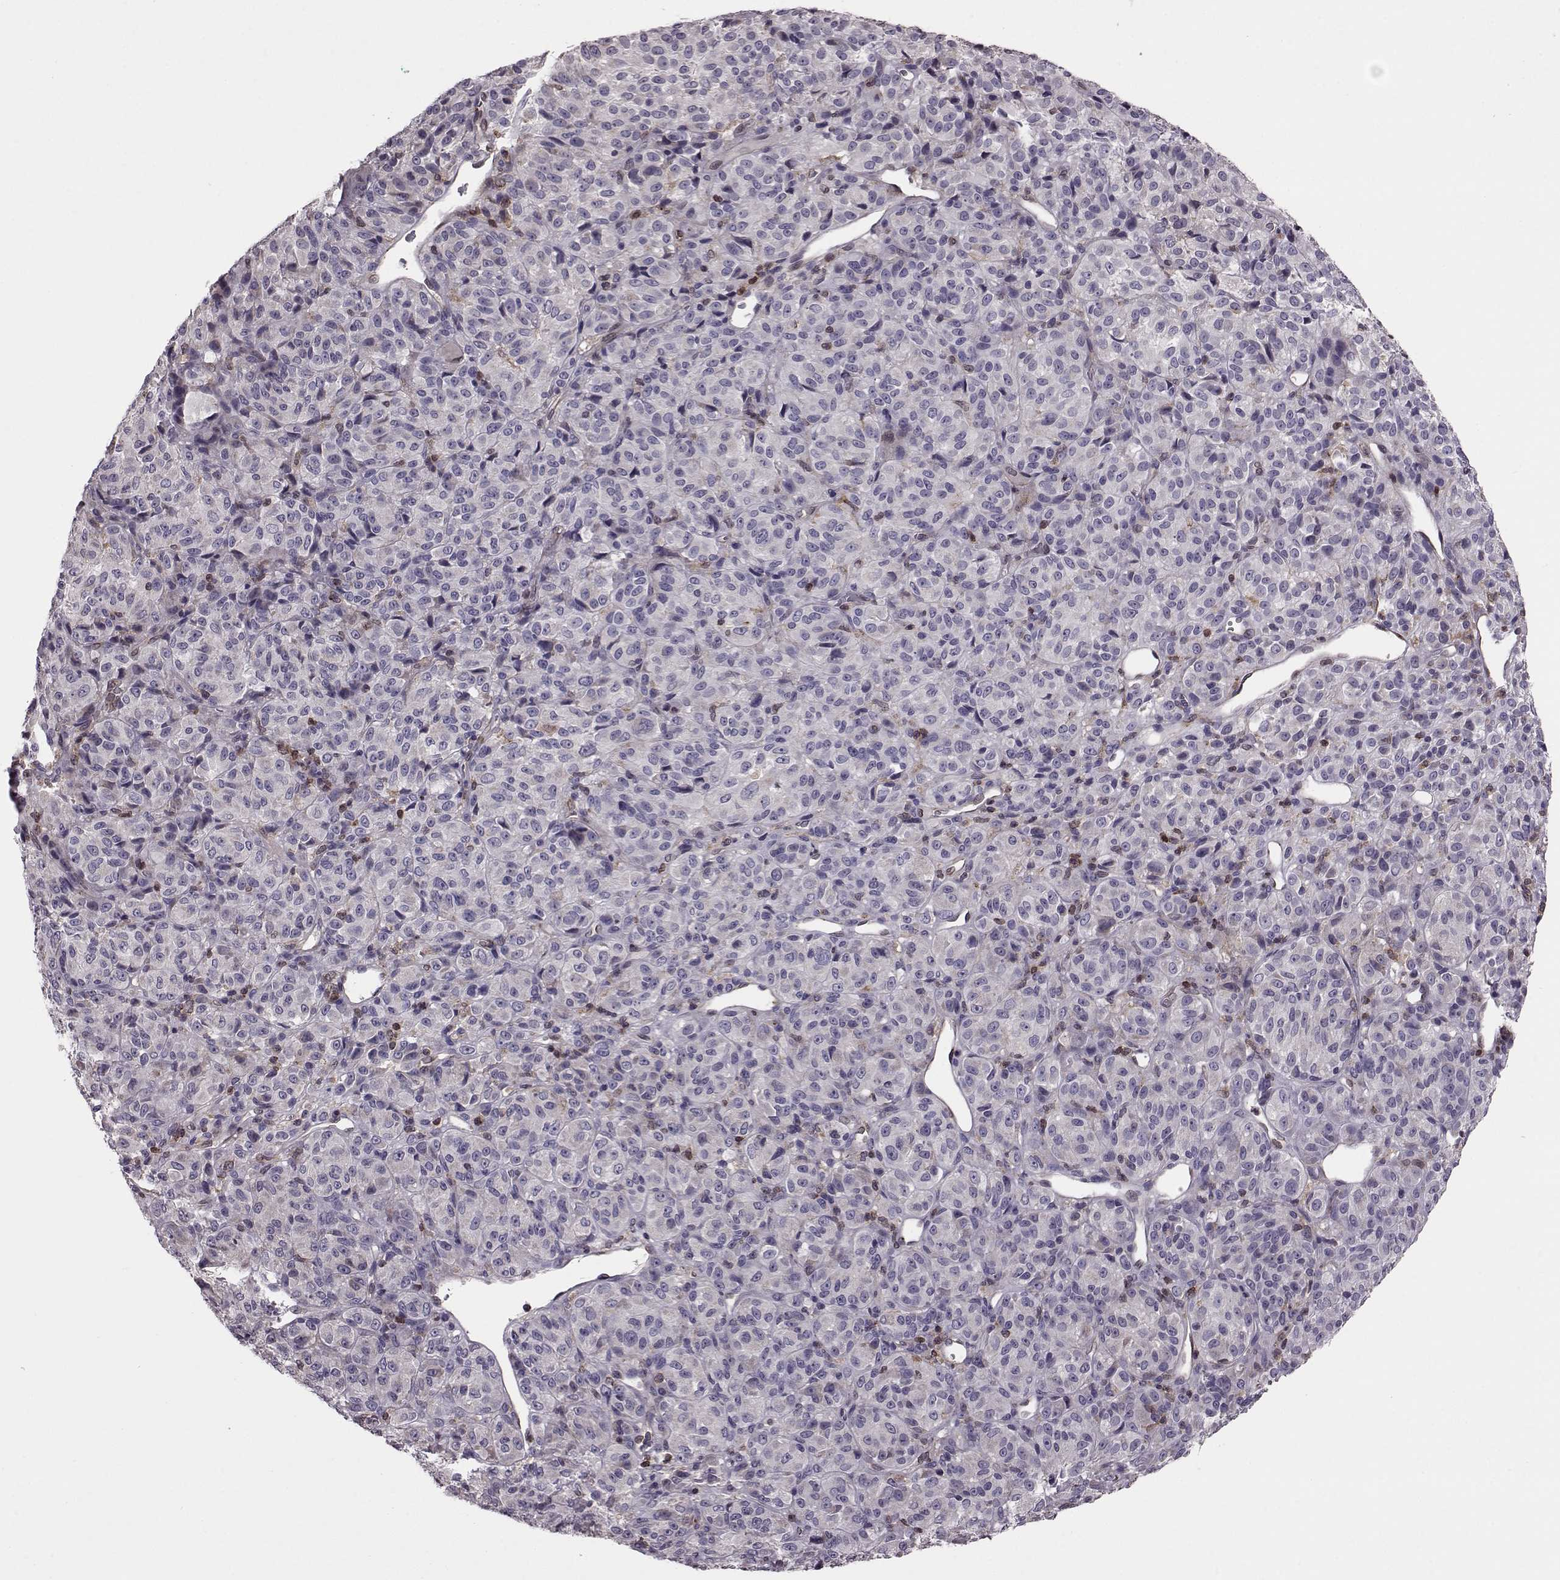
{"staining": {"intensity": "negative", "quantity": "none", "location": "none"}, "tissue": "melanoma", "cell_type": "Tumor cells", "image_type": "cancer", "snomed": [{"axis": "morphology", "description": "Malignant melanoma, Metastatic site"}, {"axis": "topography", "description": "Brain"}], "caption": "DAB immunohistochemical staining of melanoma exhibits no significant expression in tumor cells.", "gene": "CDC42SE1", "patient": {"sex": "female", "age": 56}}